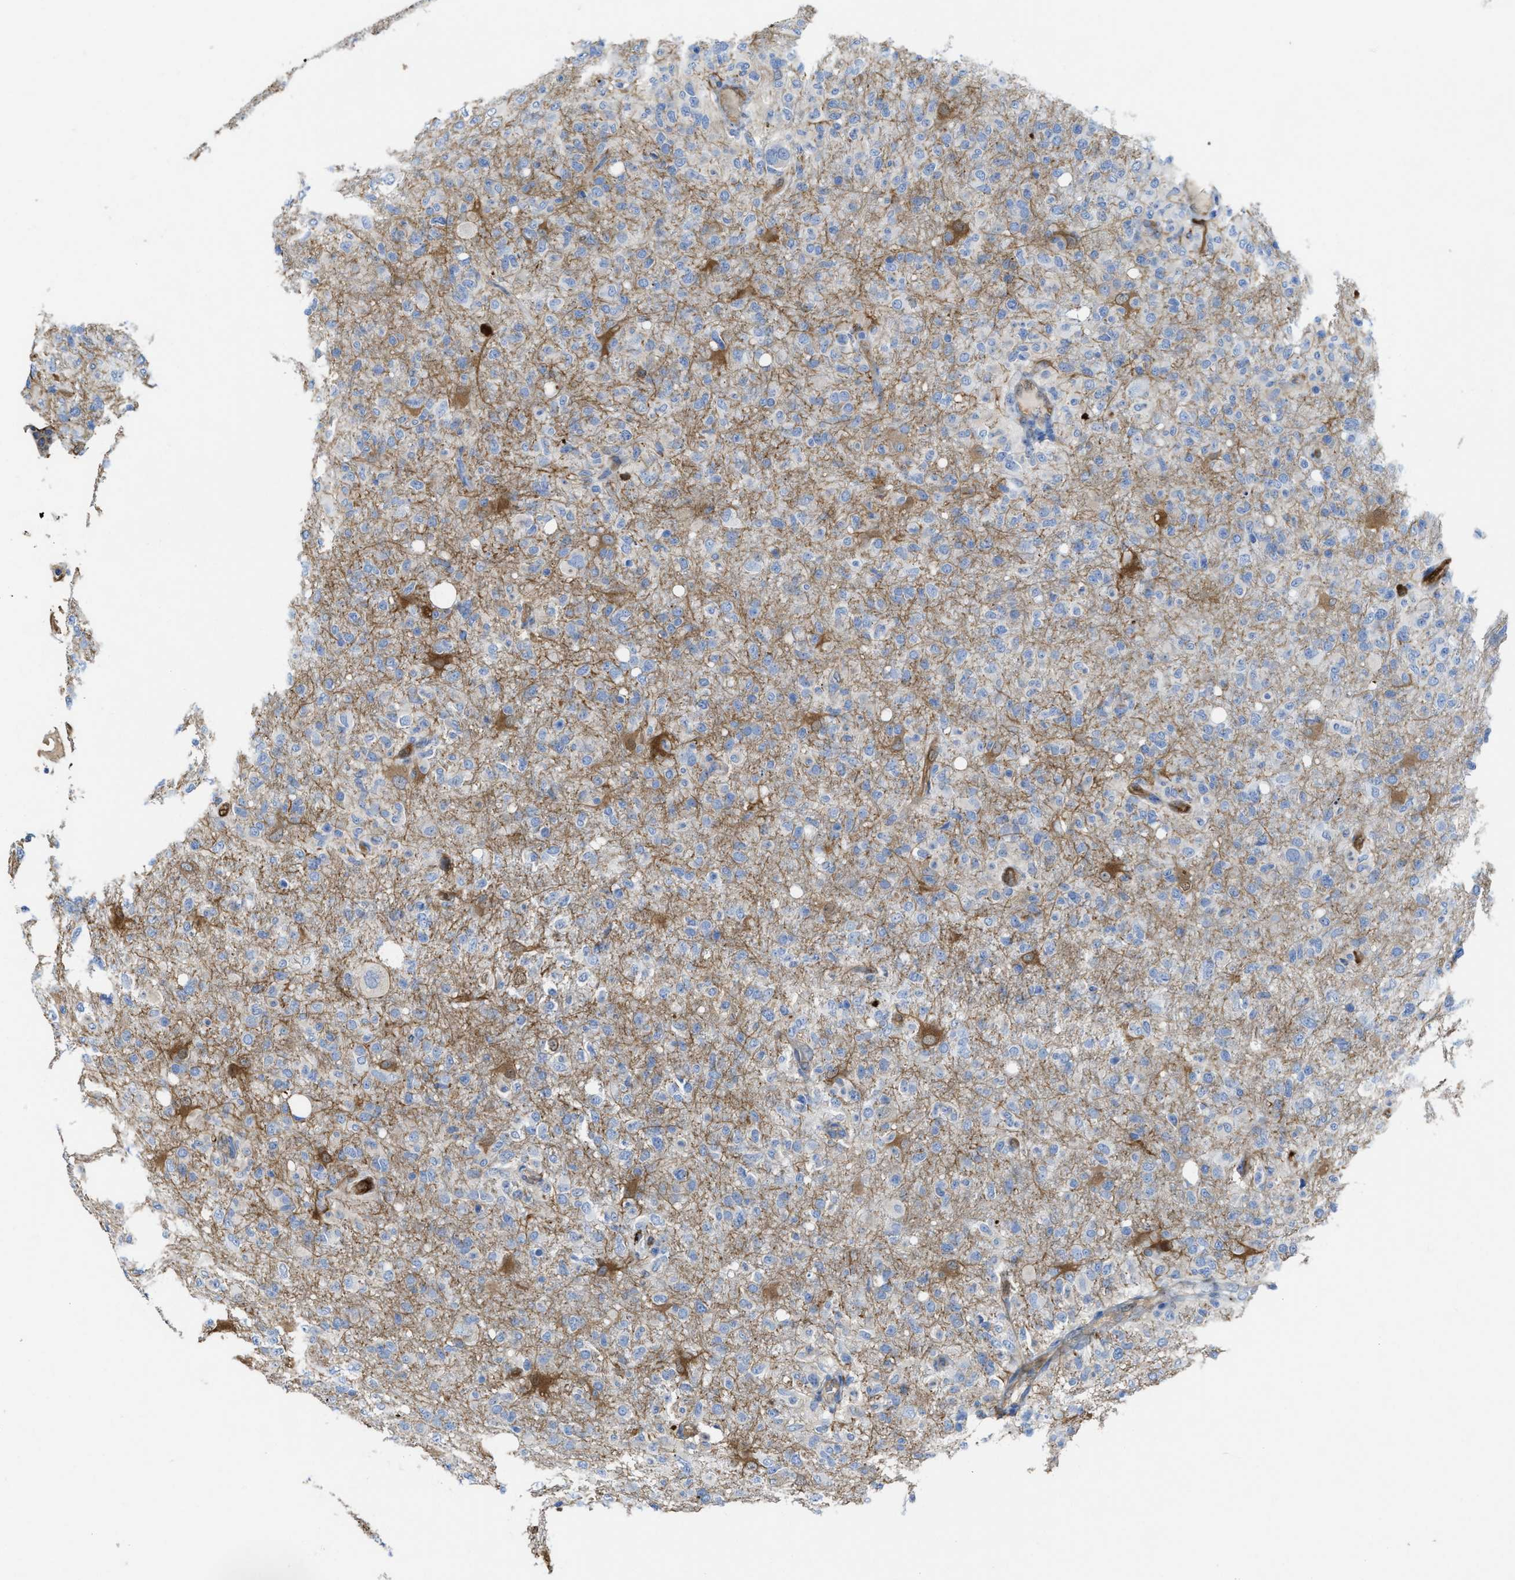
{"staining": {"intensity": "weak", "quantity": "<25%", "location": "cytoplasmic/membranous"}, "tissue": "glioma", "cell_type": "Tumor cells", "image_type": "cancer", "snomed": [{"axis": "morphology", "description": "Glioma, malignant, High grade"}, {"axis": "topography", "description": "Brain"}], "caption": "Immunohistochemical staining of human glioma shows no significant expression in tumor cells. (IHC, brightfield microscopy, high magnification).", "gene": "ASS1", "patient": {"sex": "female", "age": 57}}